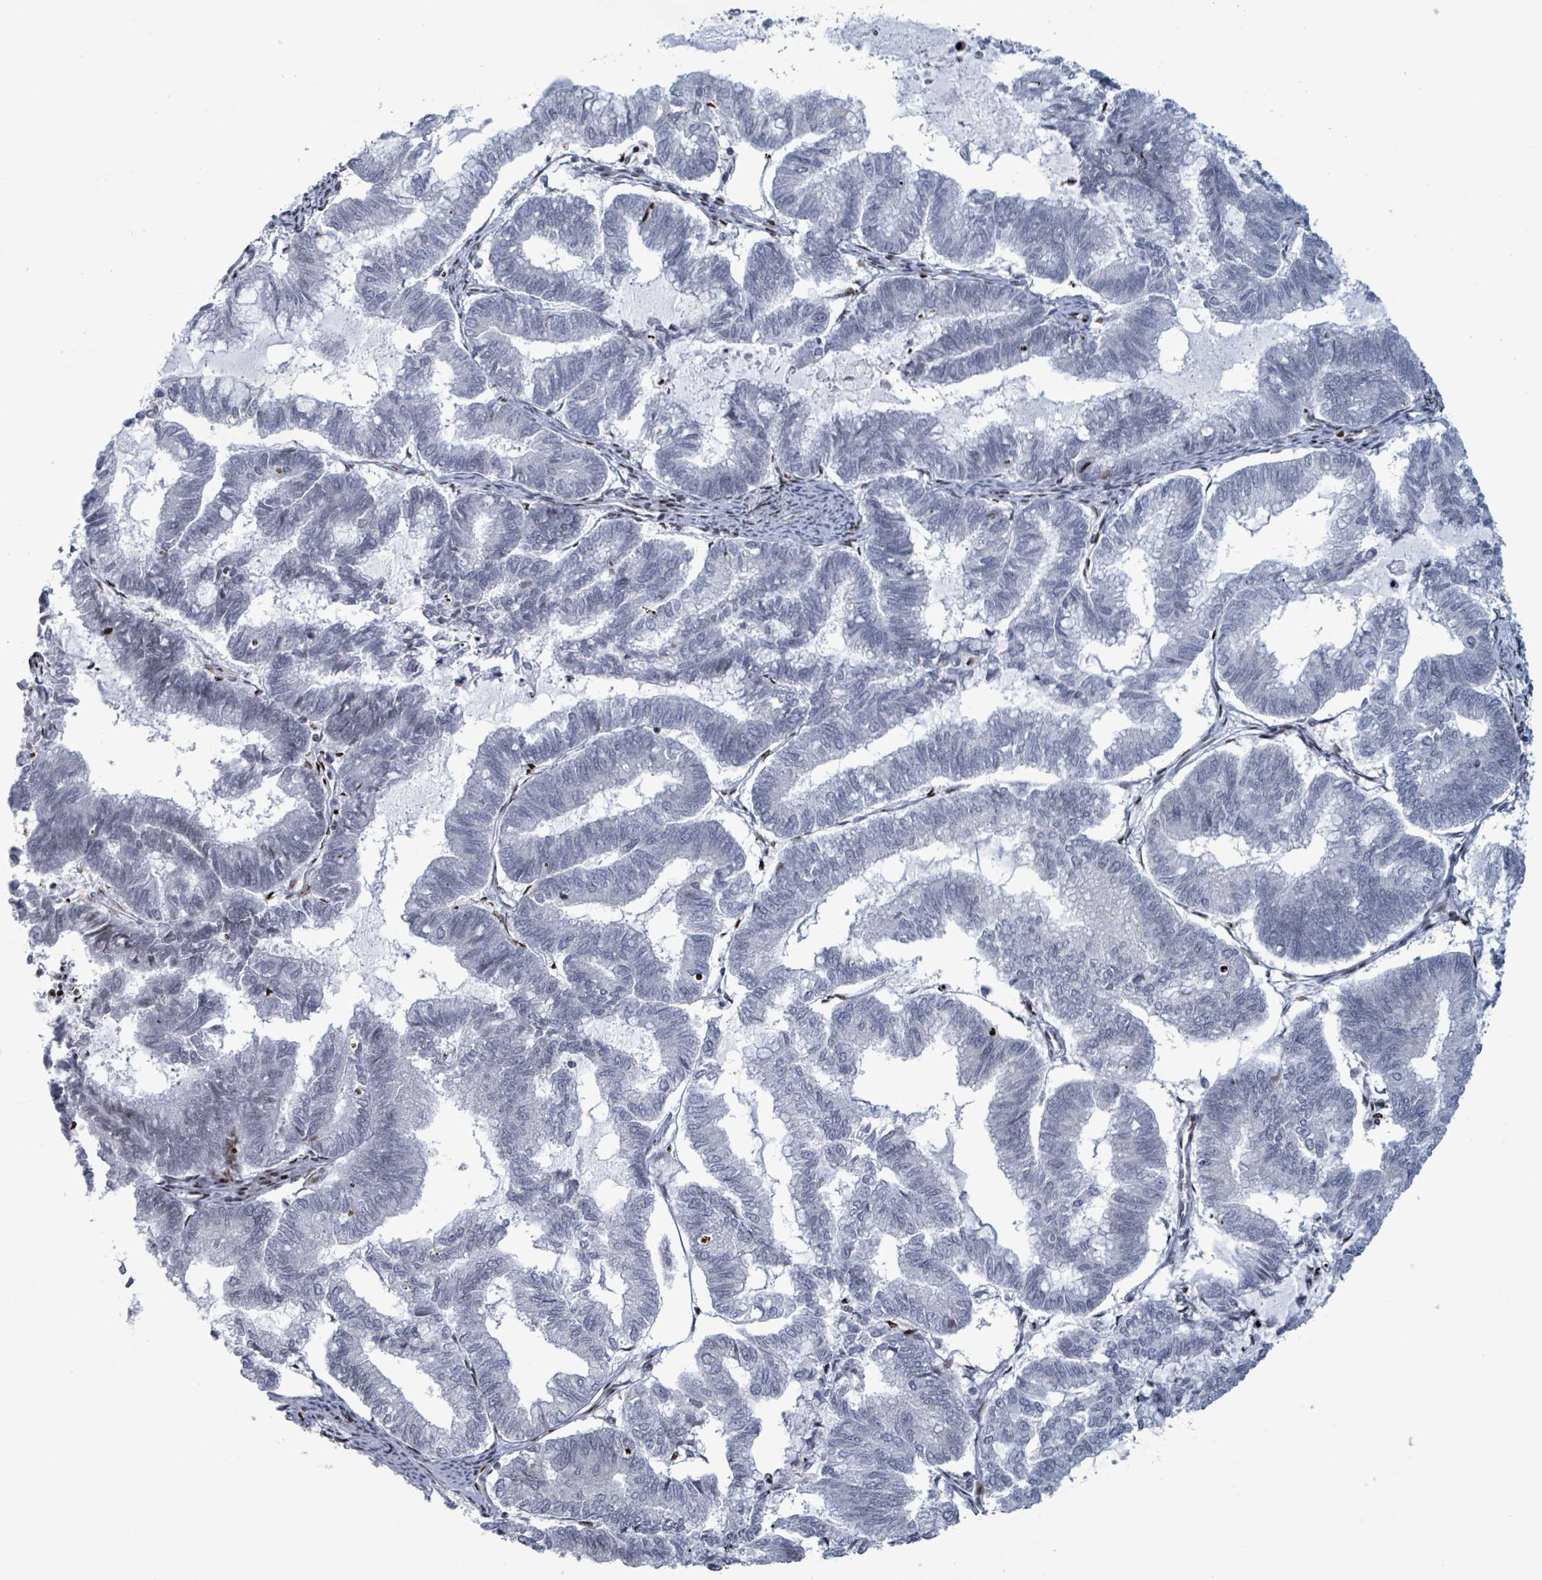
{"staining": {"intensity": "negative", "quantity": "none", "location": "none"}, "tissue": "endometrial cancer", "cell_type": "Tumor cells", "image_type": "cancer", "snomed": [{"axis": "morphology", "description": "Adenocarcinoma, NOS"}, {"axis": "topography", "description": "Endometrium"}], "caption": "Tumor cells are negative for brown protein staining in endometrial adenocarcinoma. (IHC, brightfield microscopy, high magnification).", "gene": "FNDC4", "patient": {"sex": "female", "age": 79}}